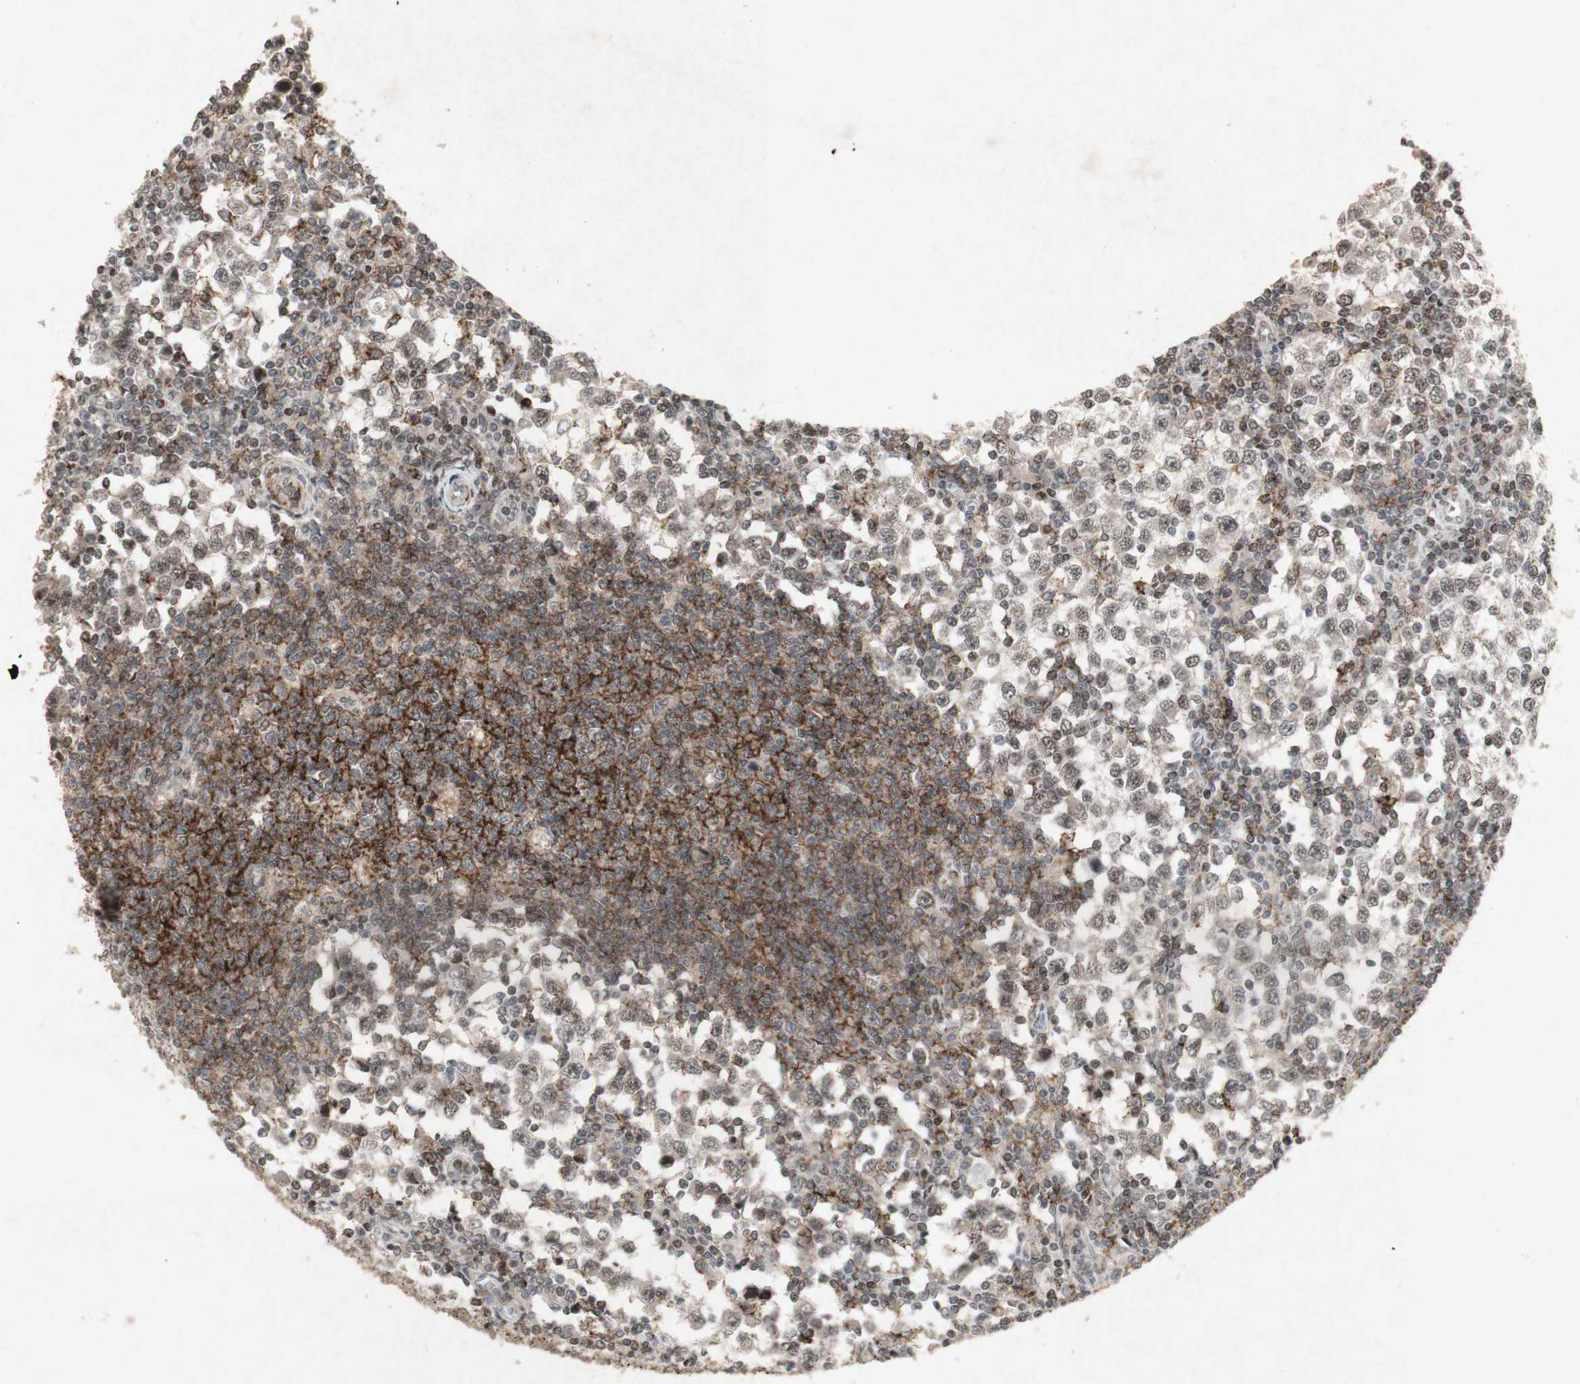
{"staining": {"intensity": "negative", "quantity": "none", "location": "none"}, "tissue": "testis cancer", "cell_type": "Tumor cells", "image_type": "cancer", "snomed": [{"axis": "morphology", "description": "Seminoma, NOS"}, {"axis": "topography", "description": "Testis"}], "caption": "DAB immunohistochemical staining of human seminoma (testis) shows no significant positivity in tumor cells. Nuclei are stained in blue.", "gene": "PLXNA1", "patient": {"sex": "male", "age": 65}}